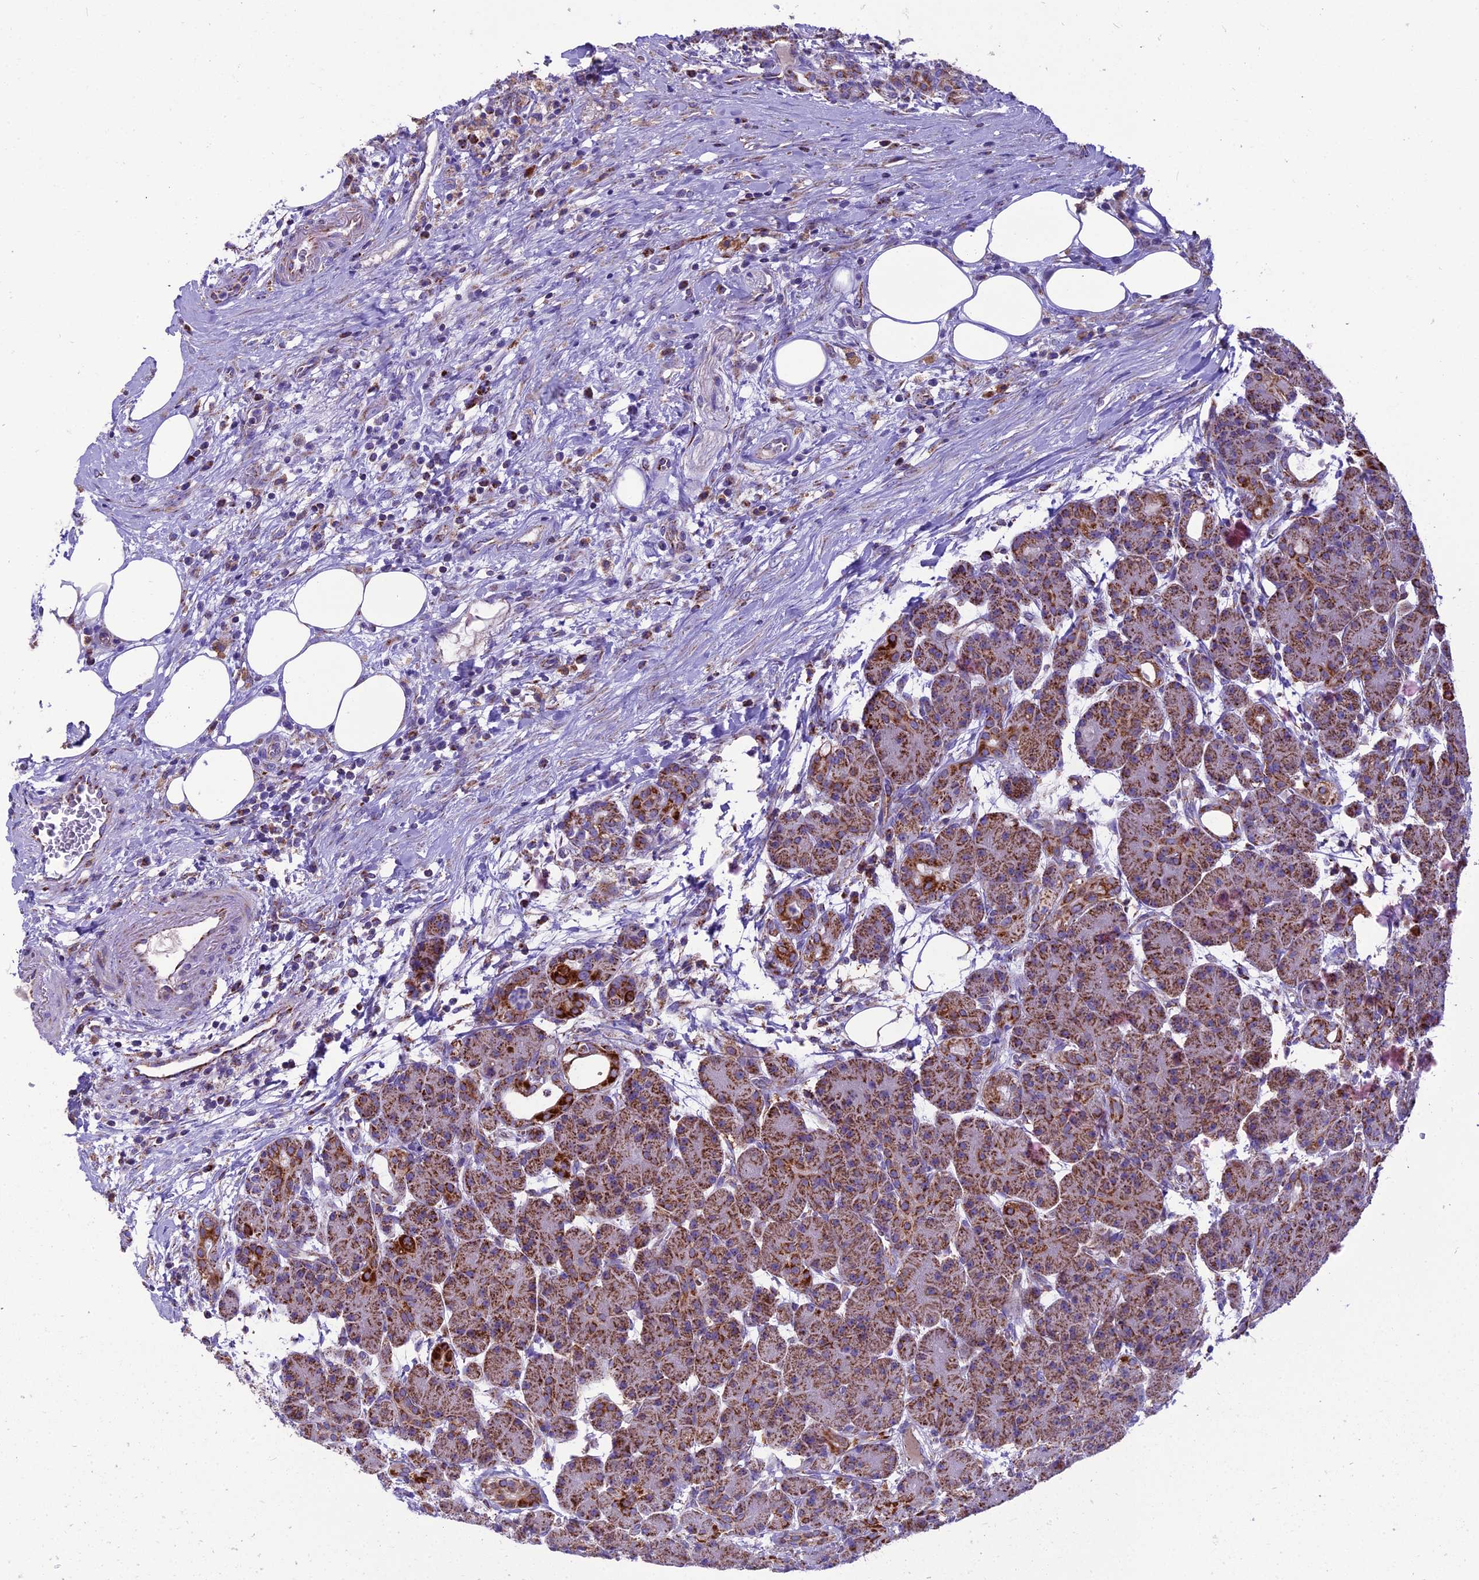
{"staining": {"intensity": "strong", "quantity": ">75%", "location": "cytoplasmic/membranous"}, "tissue": "pancreas", "cell_type": "Exocrine glandular cells", "image_type": "normal", "snomed": [{"axis": "morphology", "description": "Normal tissue, NOS"}, {"axis": "topography", "description": "Pancreas"}], "caption": "Protein expression analysis of unremarkable pancreas shows strong cytoplasmic/membranous positivity in approximately >75% of exocrine glandular cells. Ihc stains the protein of interest in brown and the nuclei are stained blue.", "gene": "MRPS34", "patient": {"sex": "male", "age": 63}}